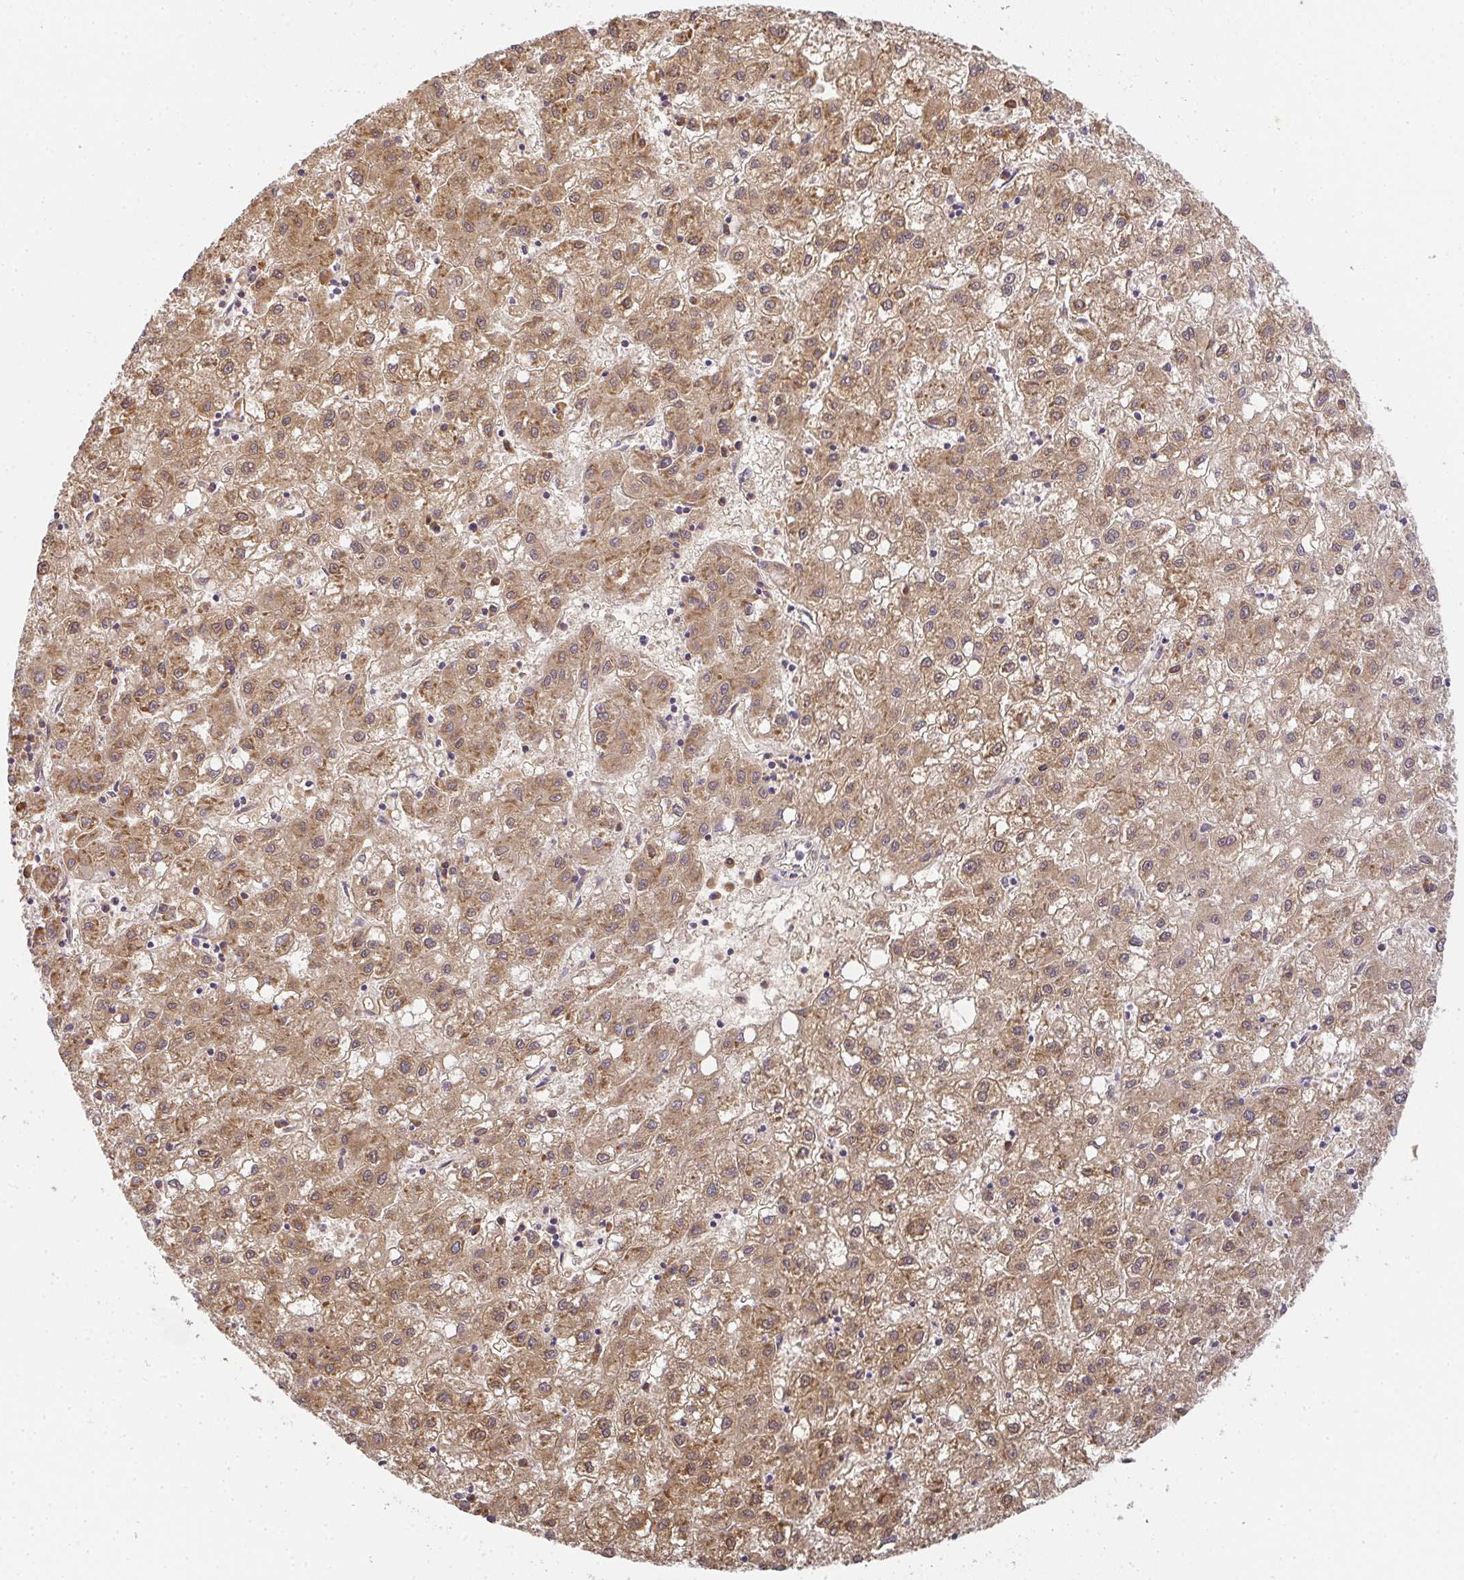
{"staining": {"intensity": "moderate", "quantity": ">75%", "location": "cytoplasmic/membranous"}, "tissue": "liver cancer", "cell_type": "Tumor cells", "image_type": "cancer", "snomed": [{"axis": "morphology", "description": "Carcinoma, Hepatocellular, NOS"}, {"axis": "topography", "description": "Liver"}], "caption": "An immunohistochemistry image of neoplastic tissue is shown. Protein staining in brown shows moderate cytoplasmic/membranous positivity in hepatocellular carcinoma (liver) within tumor cells. The staining is performed using DAB brown chromogen to label protein expression. The nuclei are counter-stained blue using hematoxylin.", "gene": "SLC35B3", "patient": {"sex": "male", "age": 72}}